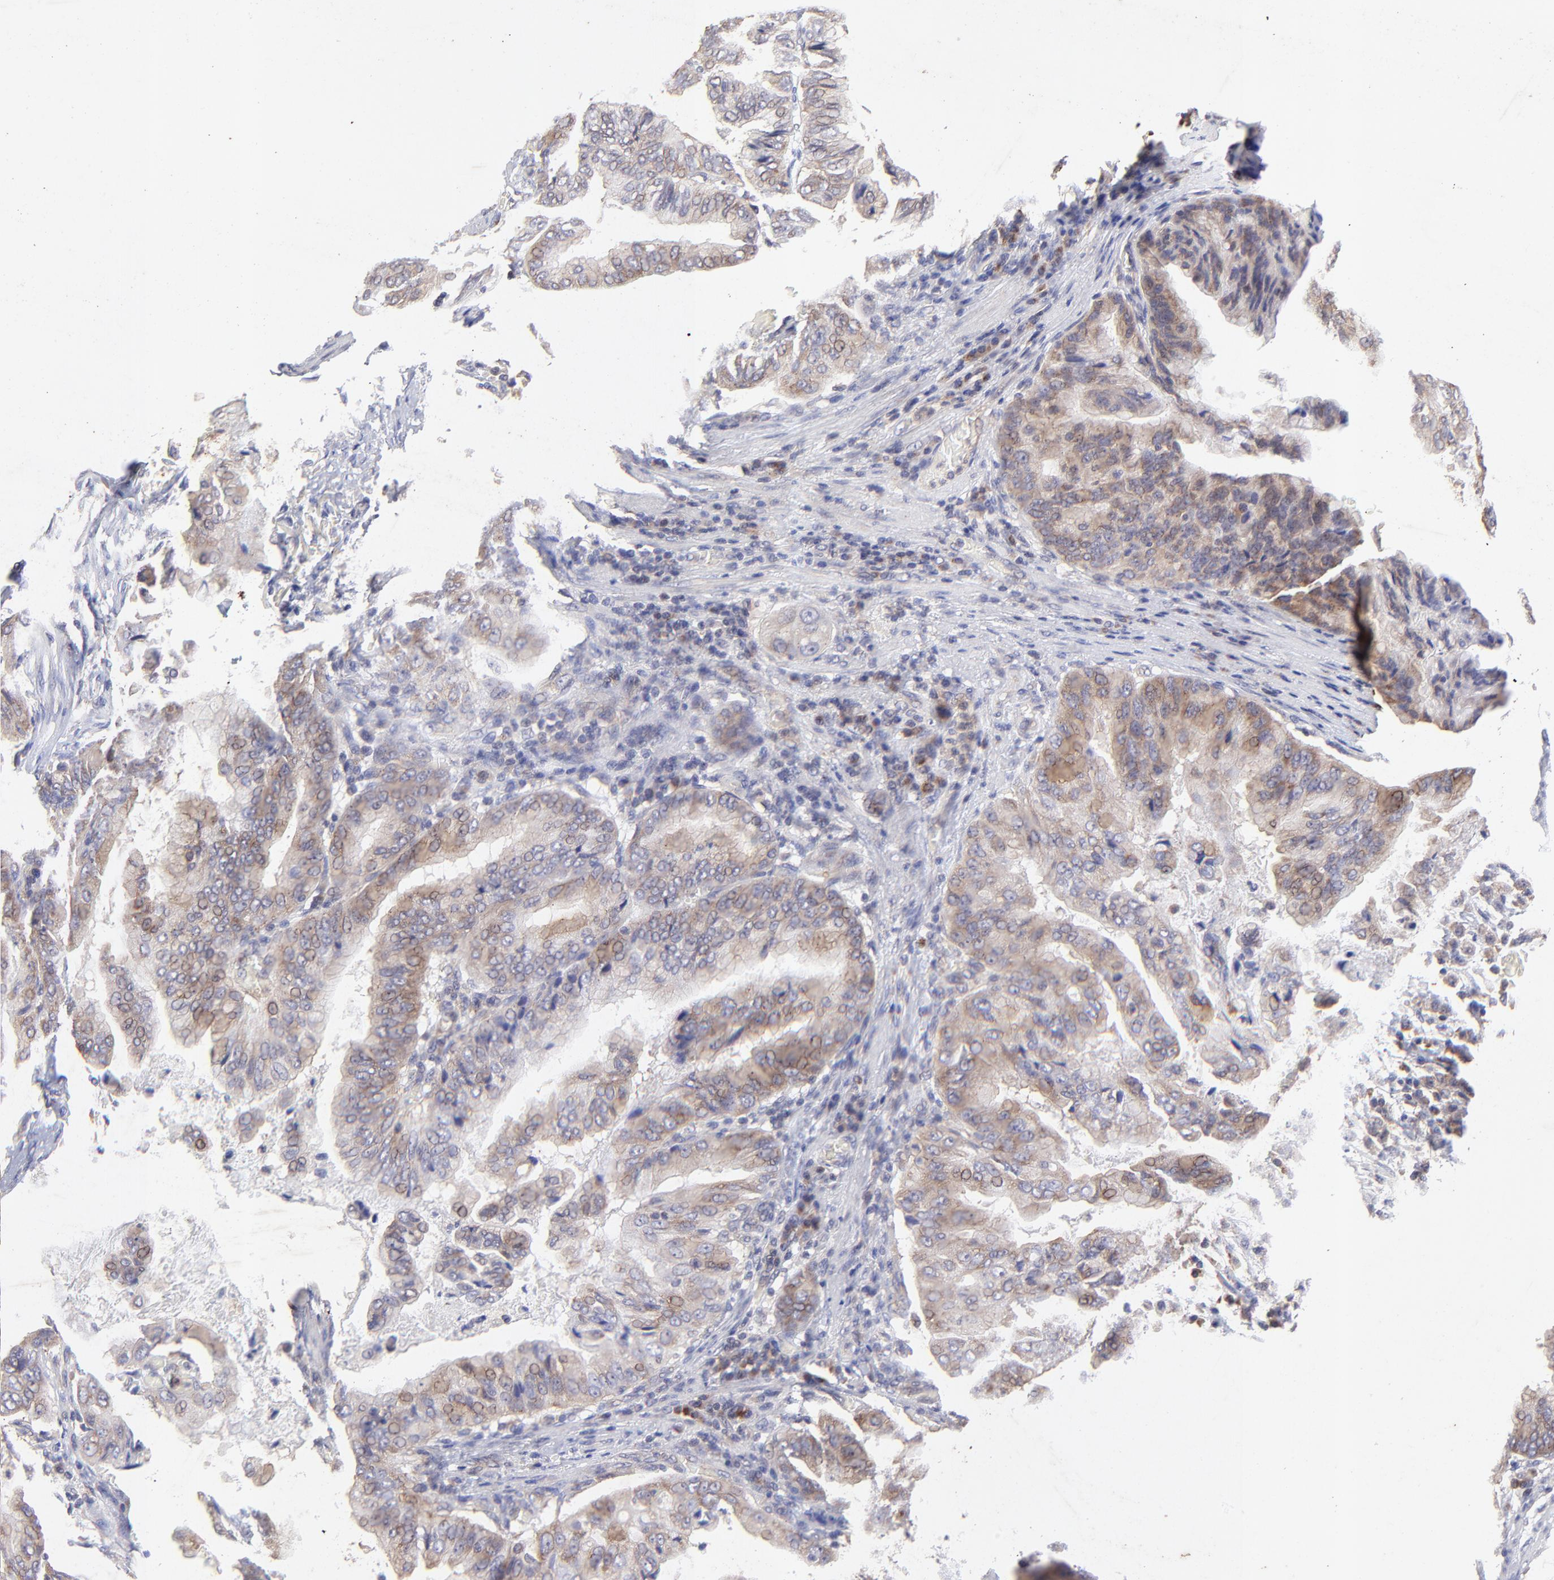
{"staining": {"intensity": "moderate", "quantity": "25%-75%", "location": "cytoplasmic/membranous"}, "tissue": "stomach cancer", "cell_type": "Tumor cells", "image_type": "cancer", "snomed": [{"axis": "morphology", "description": "Adenocarcinoma, NOS"}, {"axis": "topography", "description": "Stomach, upper"}], "caption": "Protein analysis of stomach cancer tissue exhibits moderate cytoplasmic/membranous staining in about 25%-75% of tumor cells. Nuclei are stained in blue.", "gene": "TNRC6B", "patient": {"sex": "male", "age": 80}}